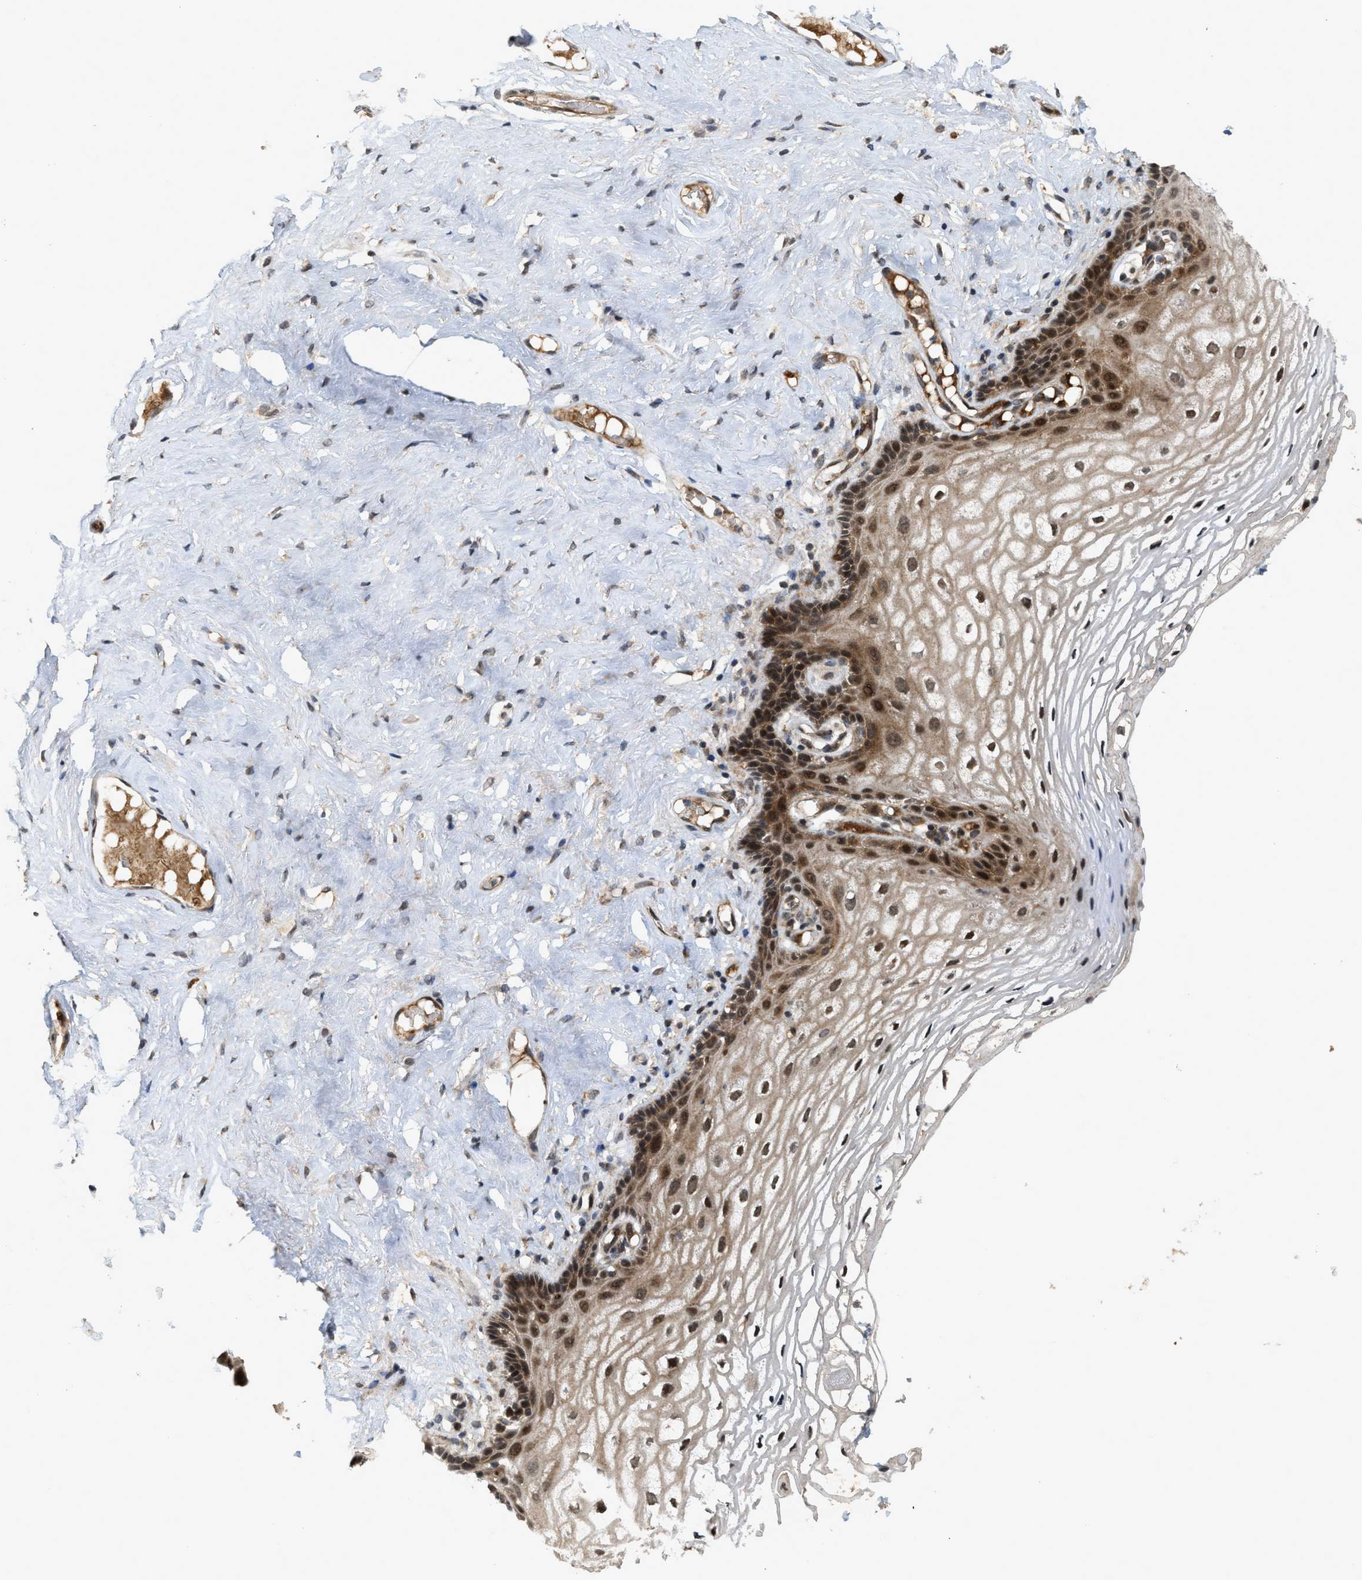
{"staining": {"intensity": "strong", "quantity": ">75%", "location": "cytoplasmic/membranous,nuclear"}, "tissue": "vagina", "cell_type": "Squamous epithelial cells", "image_type": "normal", "snomed": [{"axis": "morphology", "description": "Normal tissue, NOS"}, {"axis": "morphology", "description": "Adenocarcinoma, NOS"}, {"axis": "topography", "description": "Rectum"}, {"axis": "topography", "description": "Vagina"}], "caption": "Immunohistochemical staining of unremarkable human vagina shows >75% levels of strong cytoplasmic/membranous,nuclear protein expression in about >75% of squamous epithelial cells.", "gene": "ELP2", "patient": {"sex": "female", "age": 71}}